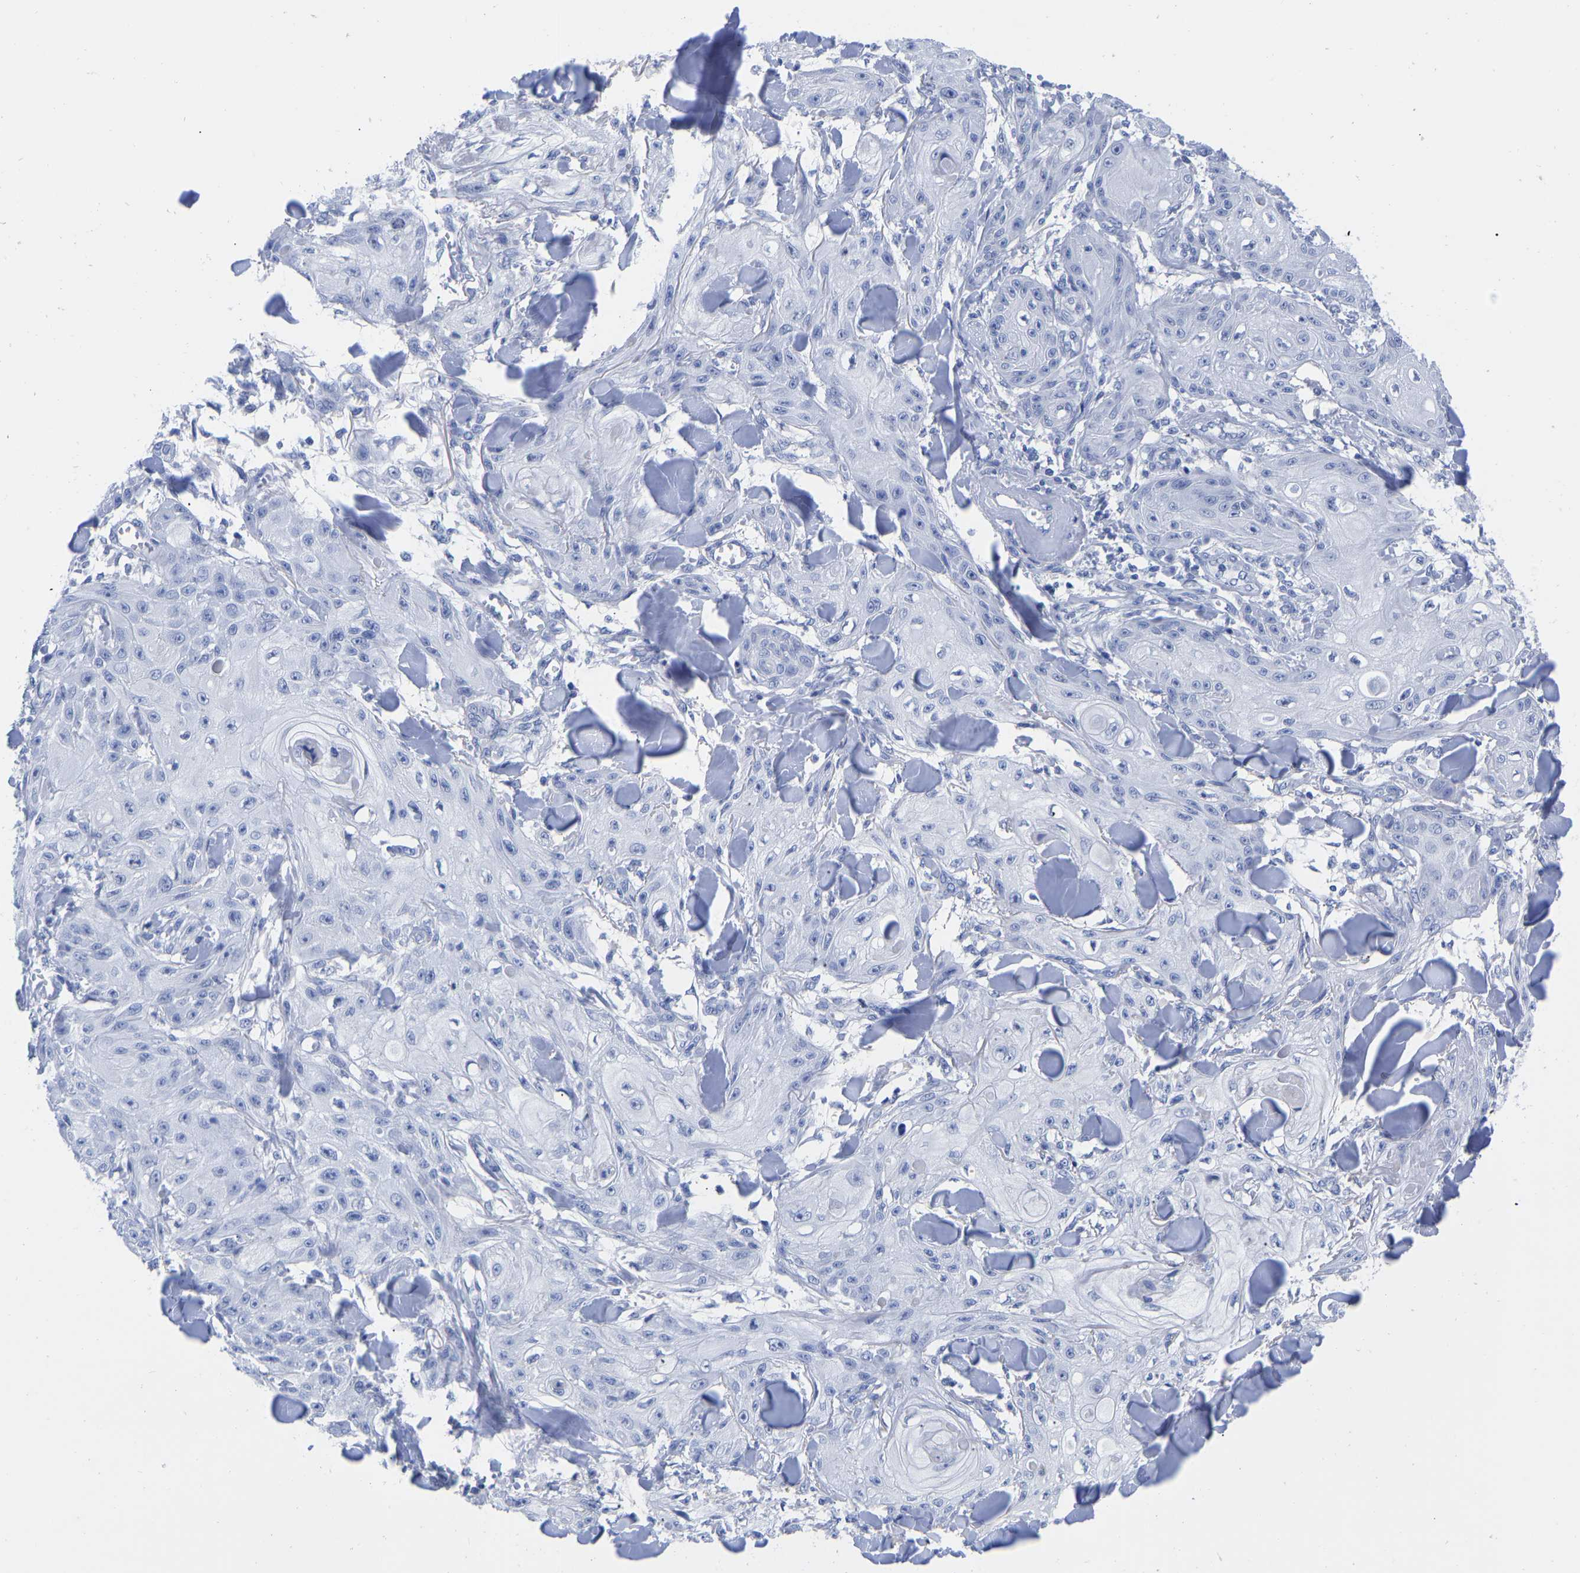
{"staining": {"intensity": "negative", "quantity": "none", "location": "none"}, "tissue": "skin cancer", "cell_type": "Tumor cells", "image_type": "cancer", "snomed": [{"axis": "morphology", "description": "Squamous cell carcinoma, NOS"}, {"axis": "topography", "description": "Skin"}], "caption": "IHC of skin squamous cell carcinoma demonstrates no positivity in tumor cells. The staining is performed using DAB brown chromogen with nuclei counter-stained in using hematoxylin.", "gene": "GPA33", "patient": {"sex": "male", "age": 74}}